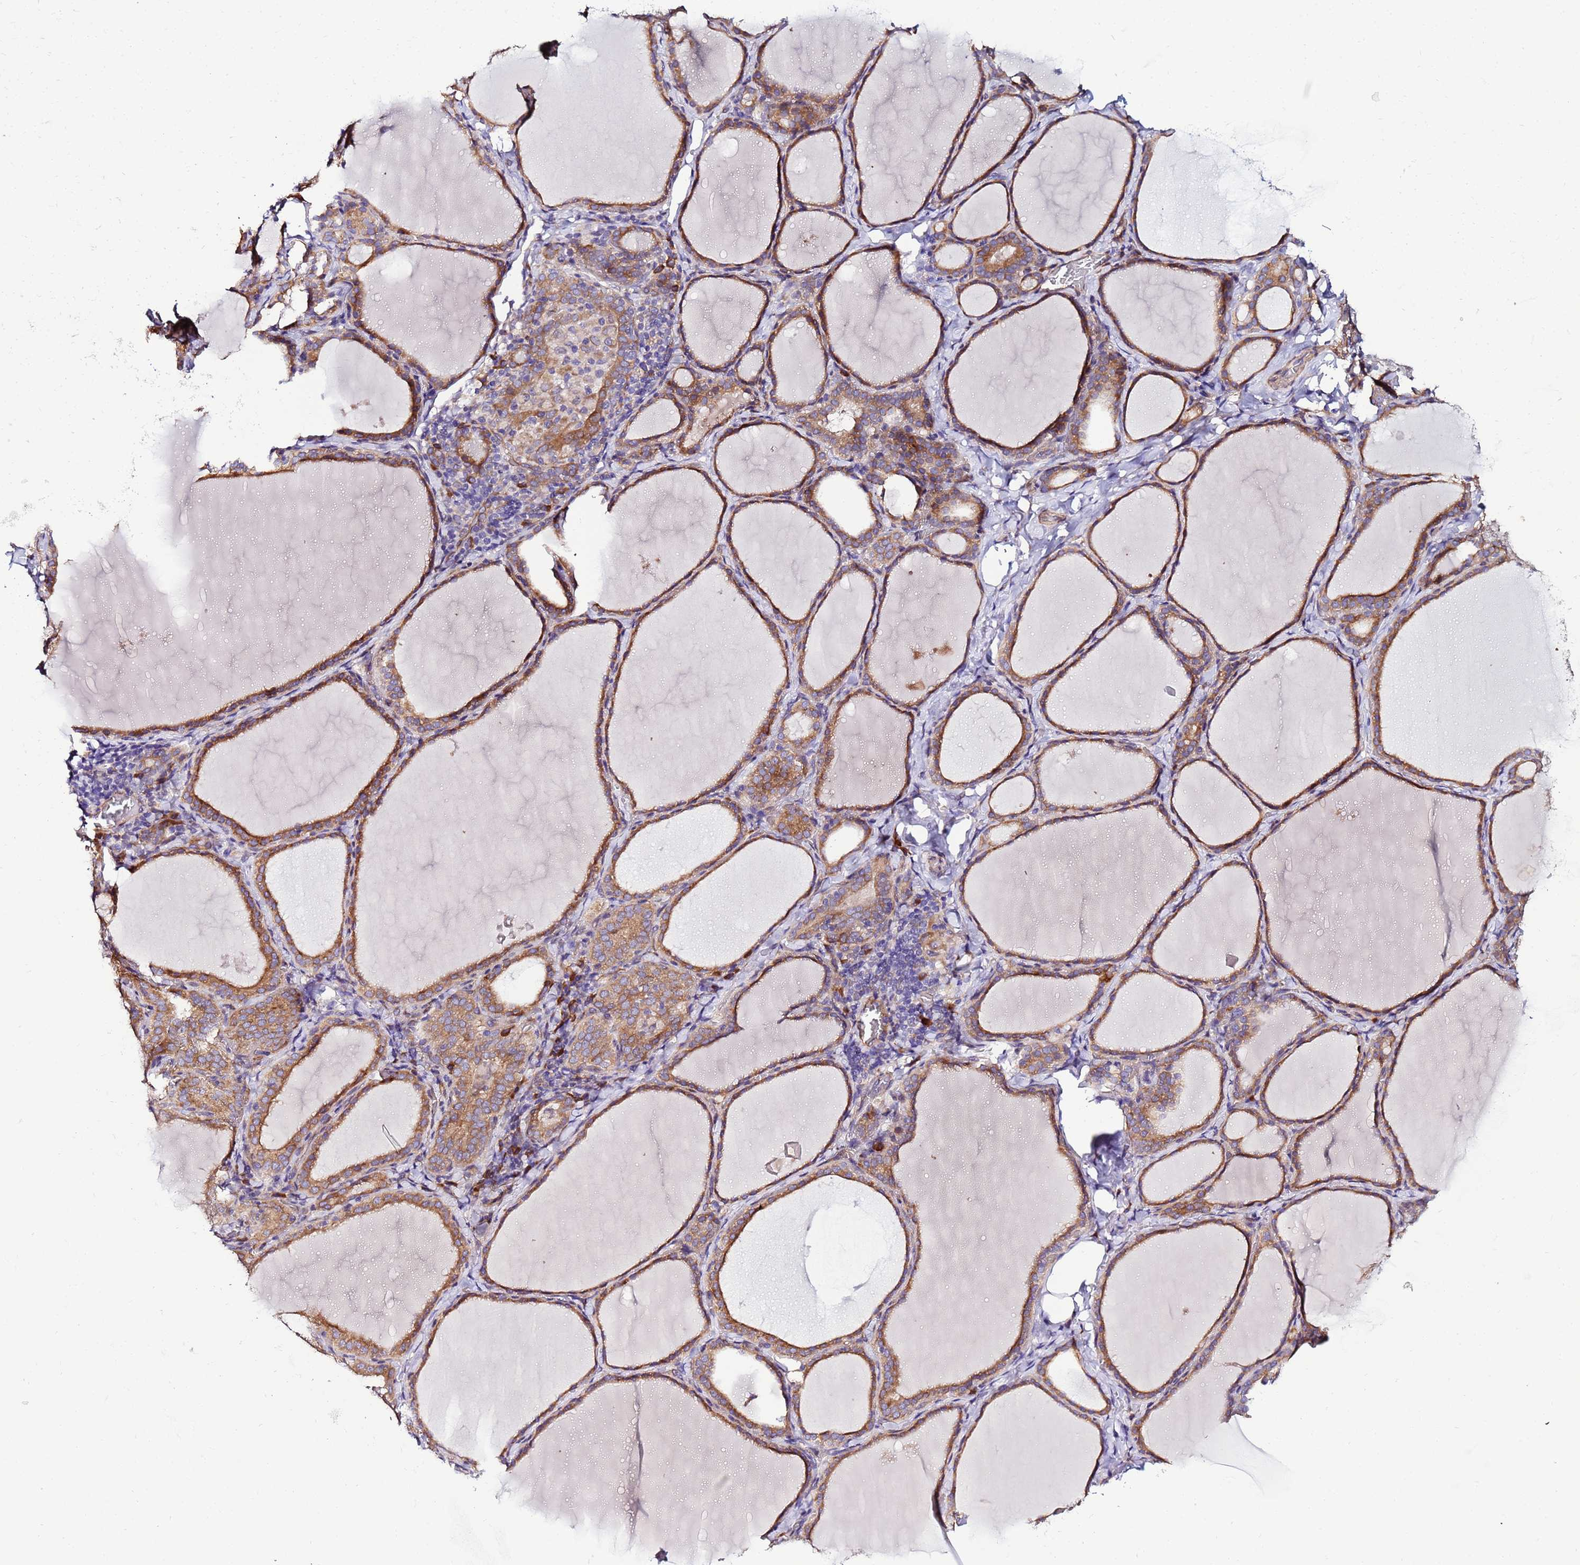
{"staining": {"intensity": "moderate", "quantity": ">75%", "location": "cytoplasmic/membranous"}, "tissue": "thyroid gland", "cell_type": "Glandular cells", "image_type": "normal", "snomed": [{"axis": "morphology", "description": "Normal tissue, NOS"}, {"axis": "topography", "description": "Thyroid gland"}], "caption": "This micrograph reveals immunohistochemistry staining of normal human thyroid gland, with medium moderate cytoplasmic/membranous expression in about >75% of glandular cells.", "gene": "JRKL", "patient": {"sex": "female", "age": 39}}